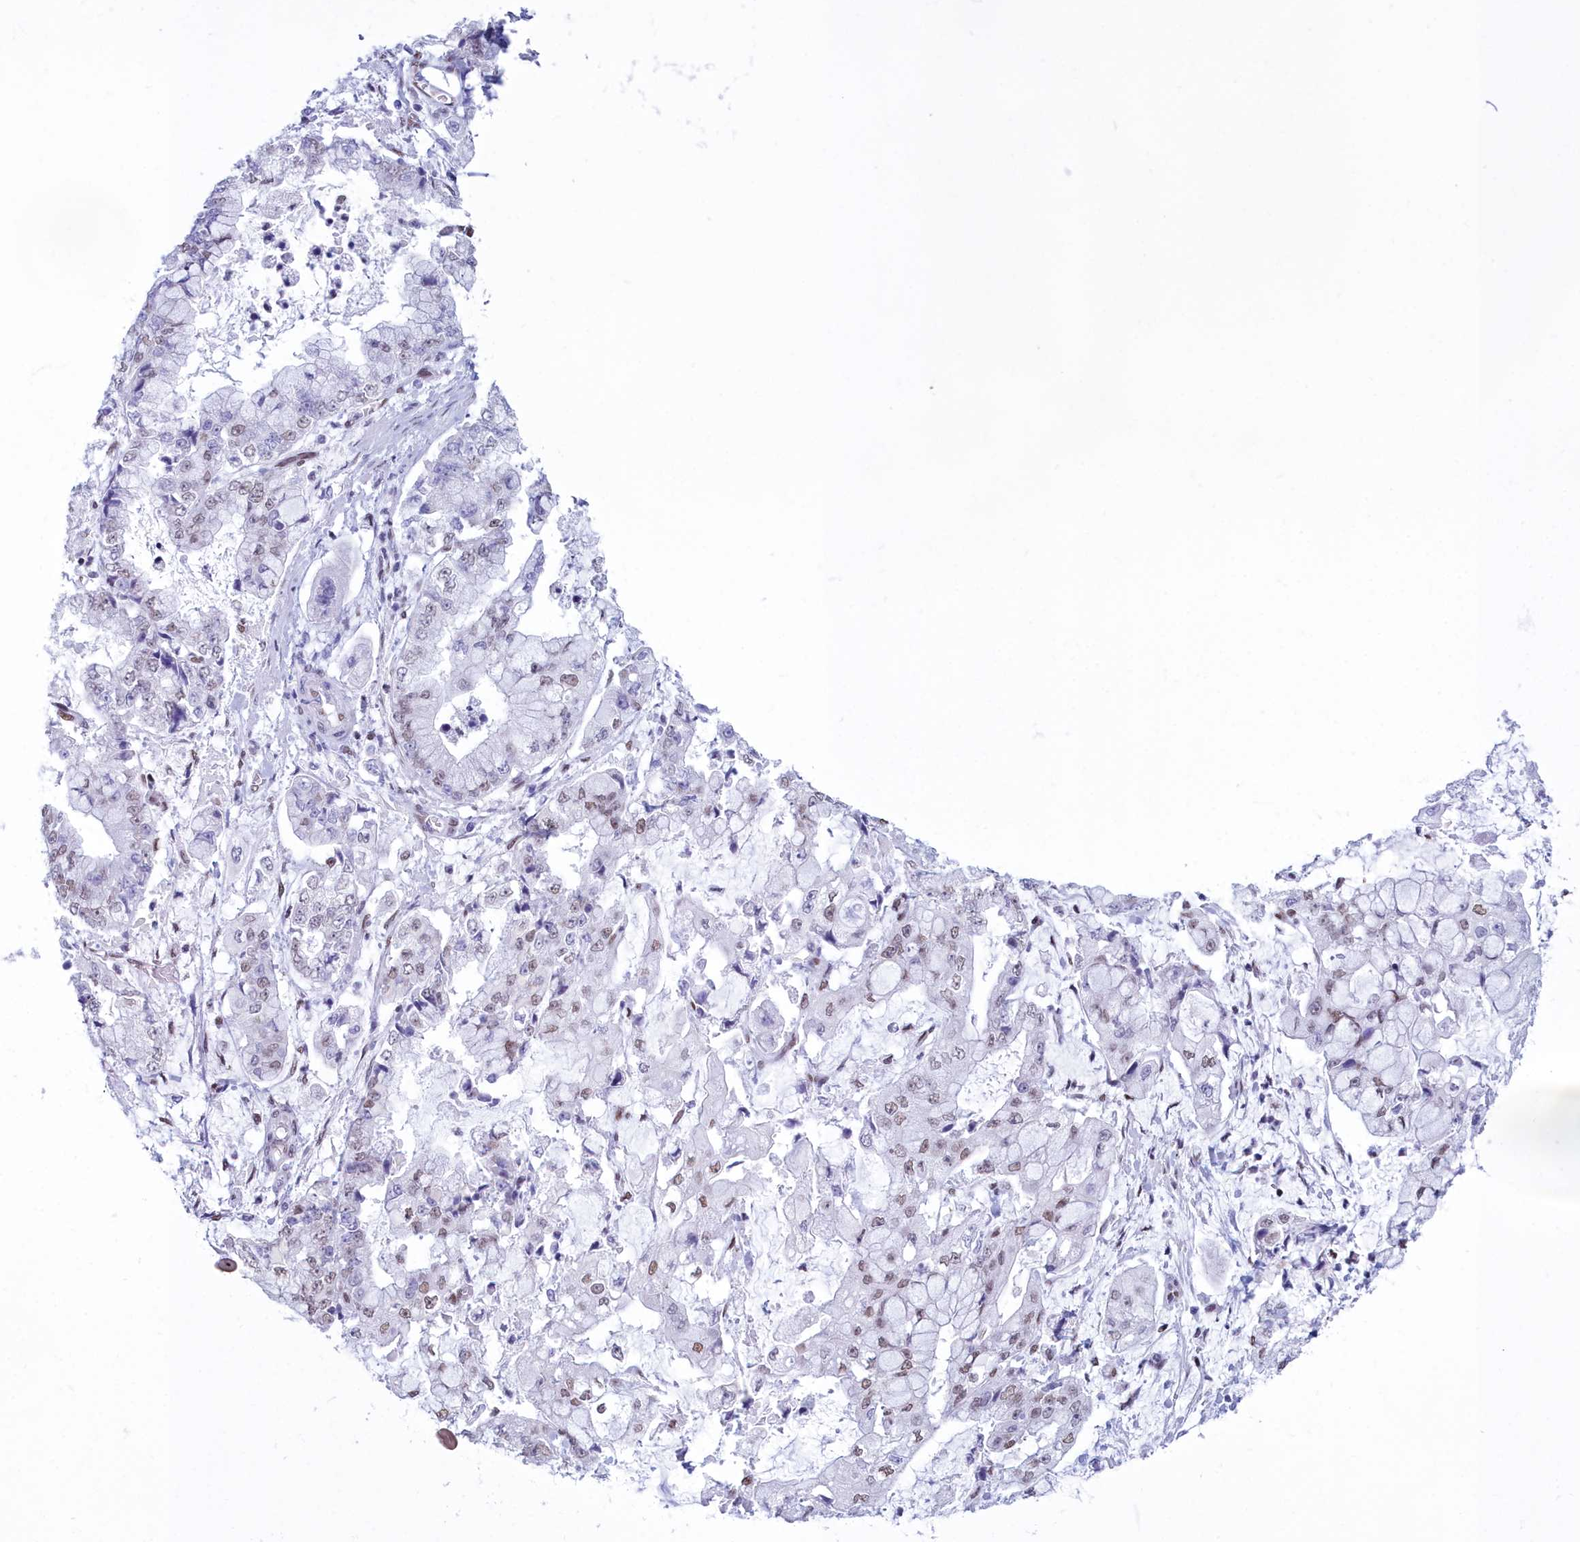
{"staining": {"intensity": "weak", "quantity": "25%-75%", "location": "nuclear"}, "tissue": "stomach cancer", "cell_type": "Tumor cells", "image_type": "cancer", "snomed": [{"axis": "morphology", "description": "Adenocarcinoma, NOS"}, {"axis": "topography", "description": "Stomach"}], "caption": "Stomach adenocarcinoma stained with immunohistochemistry (IHC) demonstrates weak nuclear staining in approximately 25%-75% of tumor cells. The staining was performed using DAB, with brown indicating positive protein expression. Nuclei are stained blue with hematoxylin.", "gene": "CDC26", "patient": {"sex": "male", "age": 76}}